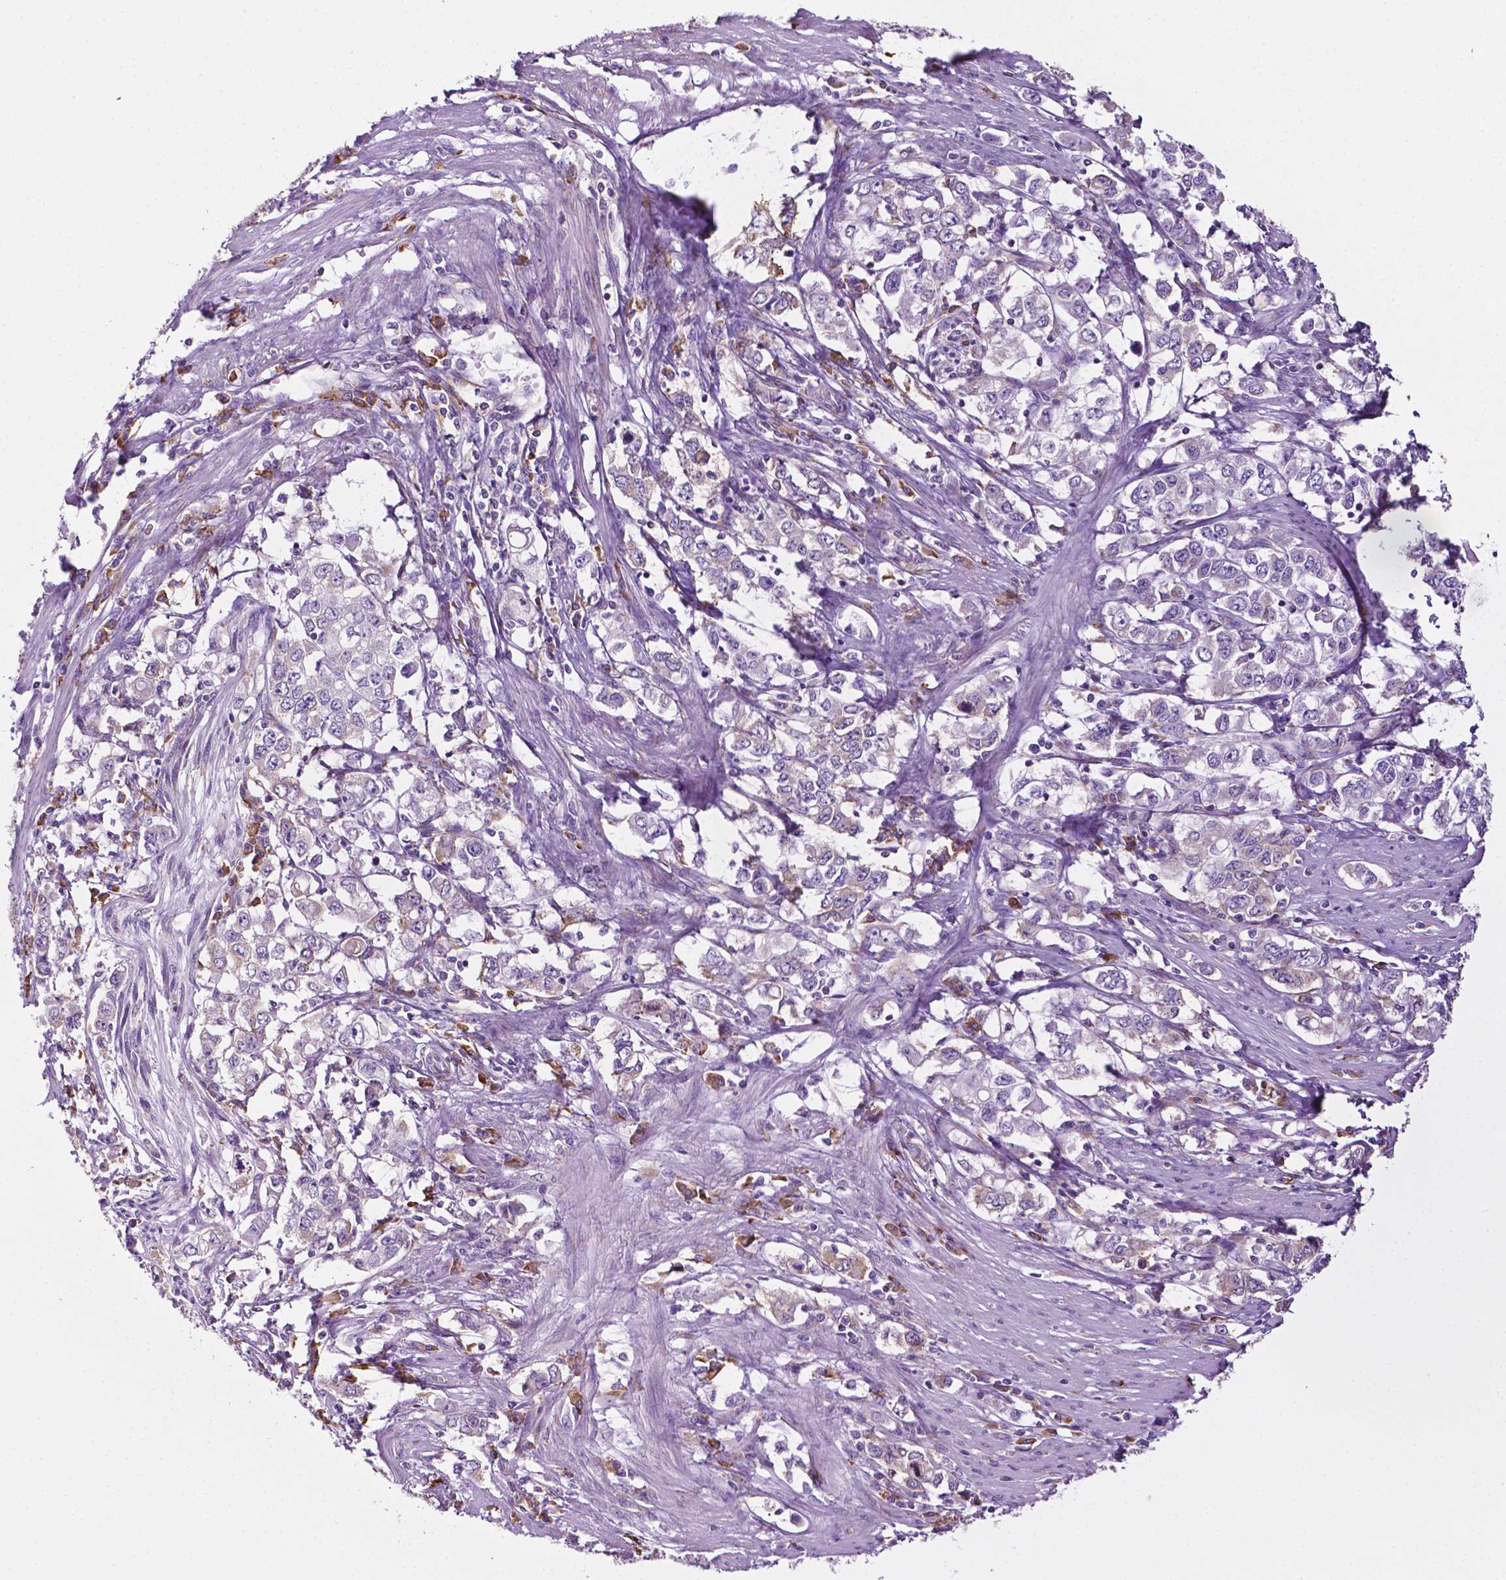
{"staining": {"intensity": "moderate", "quantity": "25%-75%", "location": "cytoplasmic/membranous"}, "tissue": "stomach cancer", "cell_type": "Tumor cells", "image_type": "cancer", "snomed": [{"axis": "morphology", "description": "Adenocarcinoma, NOS"}, {"axis": "topography", "description": "Stomach, lower"}], "caption": "Stomach cancer (adenocarcinoma) stained for a protein reveals moderate cytoplasmic/membranous positivity in tumor cells. Immunohistochemistry (ihc) stains the protein in brown and the nuclei are stained blue.", "gene": "RPL29", "patient": {"sex": "female", "age": 72}}